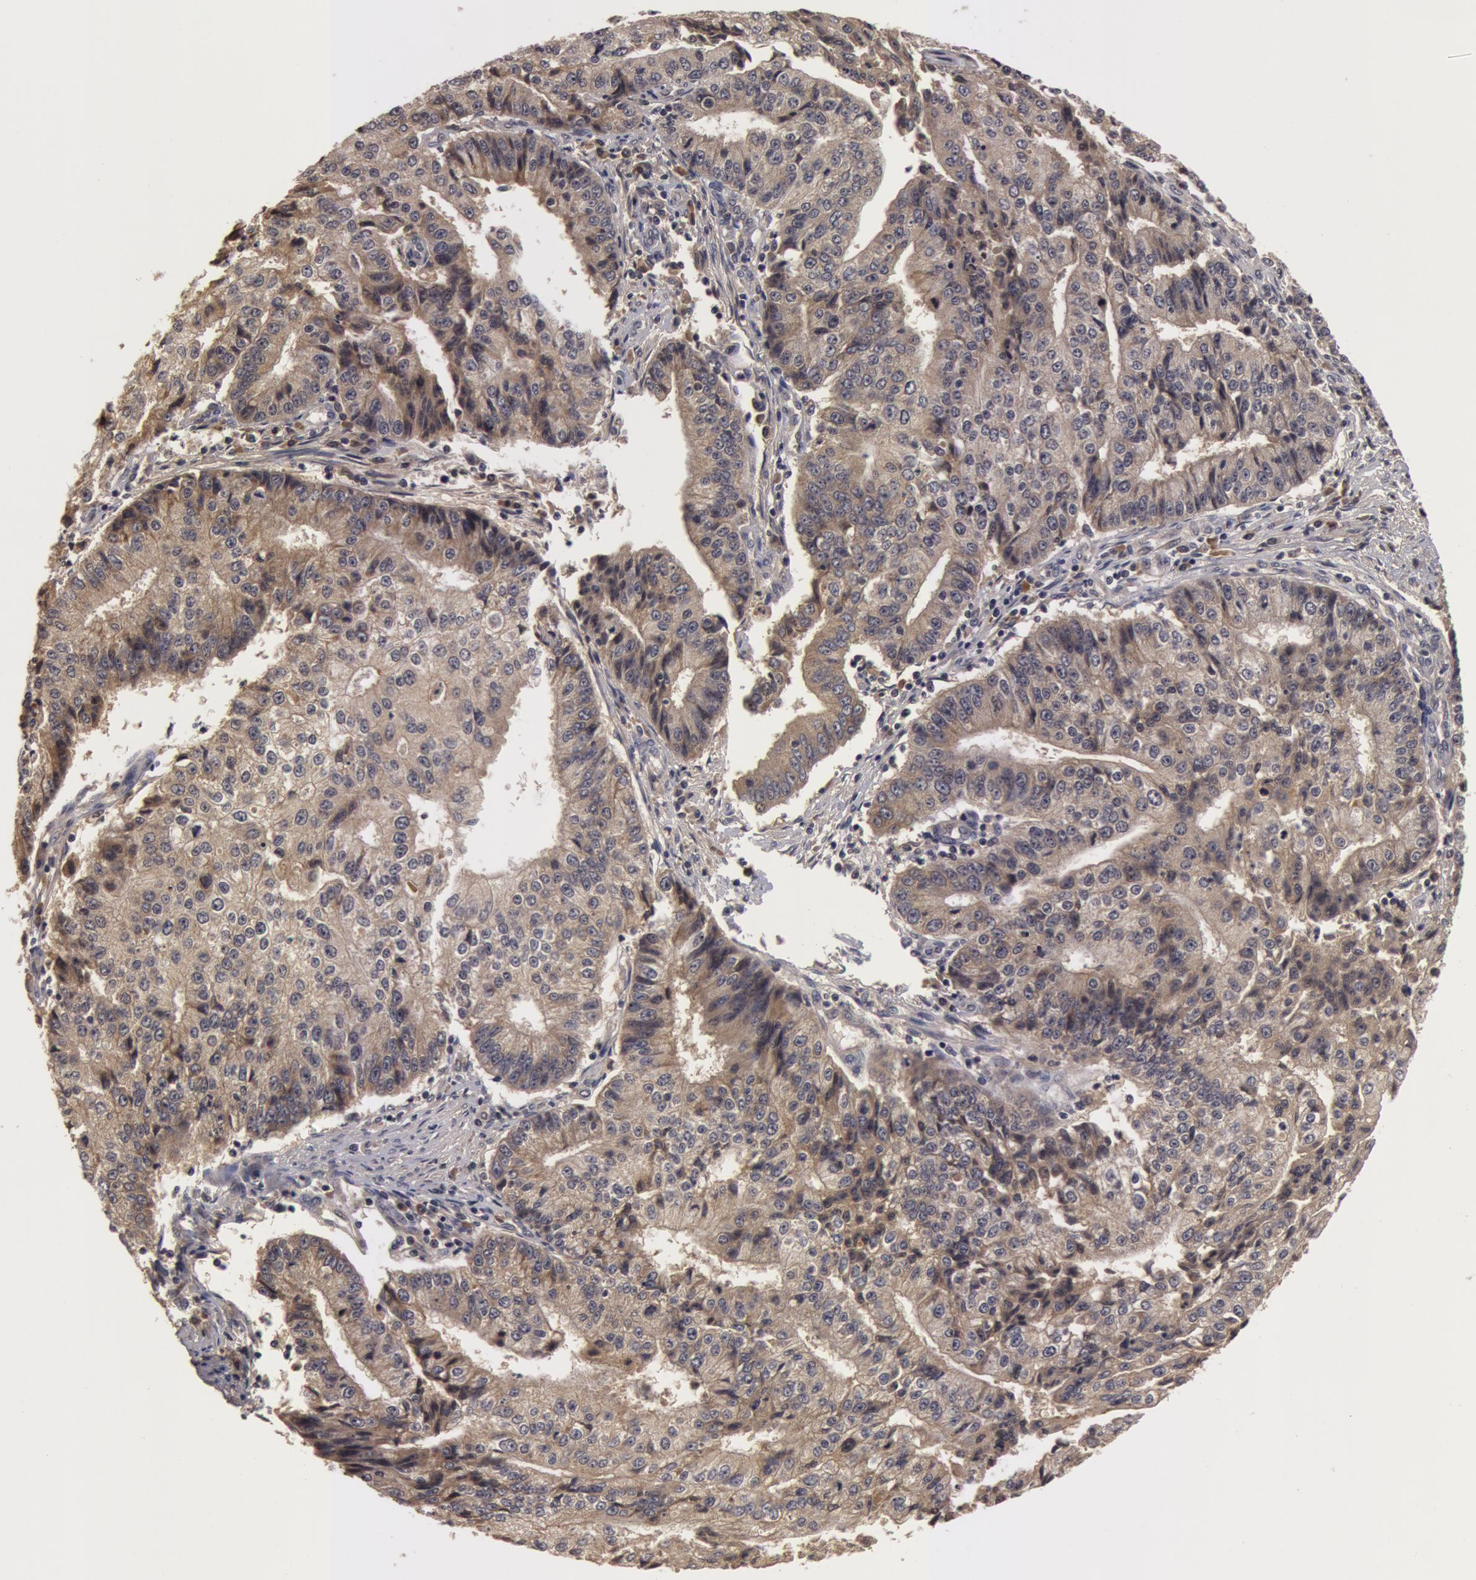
{"staining": {"intensity": "weak", "quantity": ">75%", "location": "cytoplasmic/membranous"}, "tissue": "endometrial cancer", "cell_type": "Tumor cells", "image_type": "cancer", "snomed": [{"axis": "morphology", "description": "Adenocarcinoma, NOS"}, {"axis": "topography", "description": "Endometrium"}], "caption": "Immunohistochemistry photomicrograph of neoplastic tissue: endometrial adenocarcinoma stained using immunohistochemistry (IHC) demonstrates low levels of weak protein expression localized specifically in the cytoplasmic/membranous of tumor cells, appearing as a cytoplasmic/membranous brown color.", "gene": "BCHE", "patient": {"sex": "female", "age": 75}}